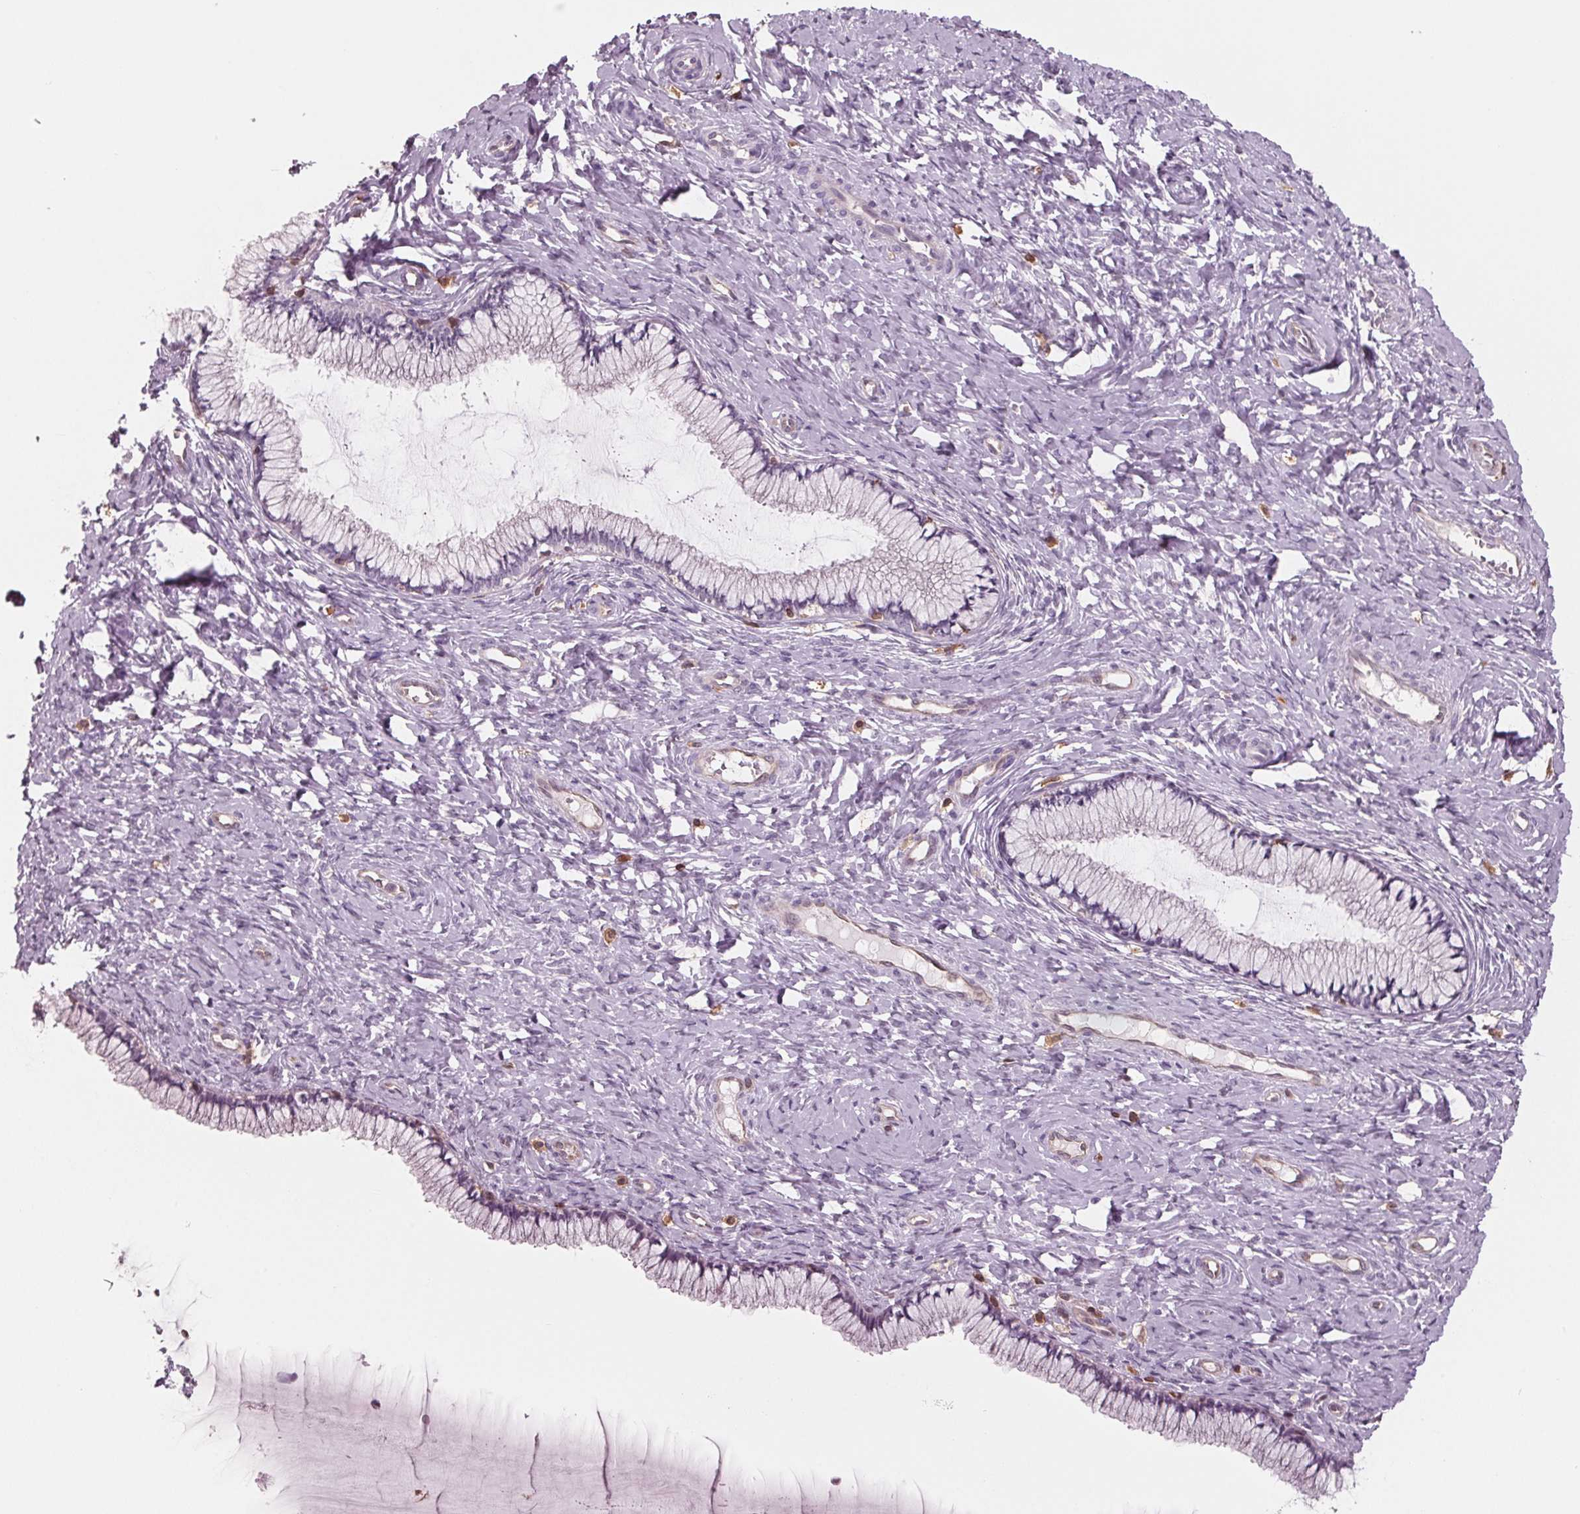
{"staining": {"intensity": "negative", "quantity": "none", "location": "none"}, "tissue": "cervix", "cell_type": "Glandular cells", "image_type": "normal", "snomed": [{"axis": "morphology", "description": "Normal tissue, NOS"}, {"axis": "topography", "description": "Cervix"}], "caption": "The immunohistochemistry histopathology image has no significant positivity in glandular cells of cervix. (Stains: DAB (3,3'-diaminobenzidine) immunohistochemistry with hematoxylin counter stain, Microscopy: brightfield microscopy at high magnification).", "gene": "ARHGAP25", "patient": {"sex": "female", "age": 37}}